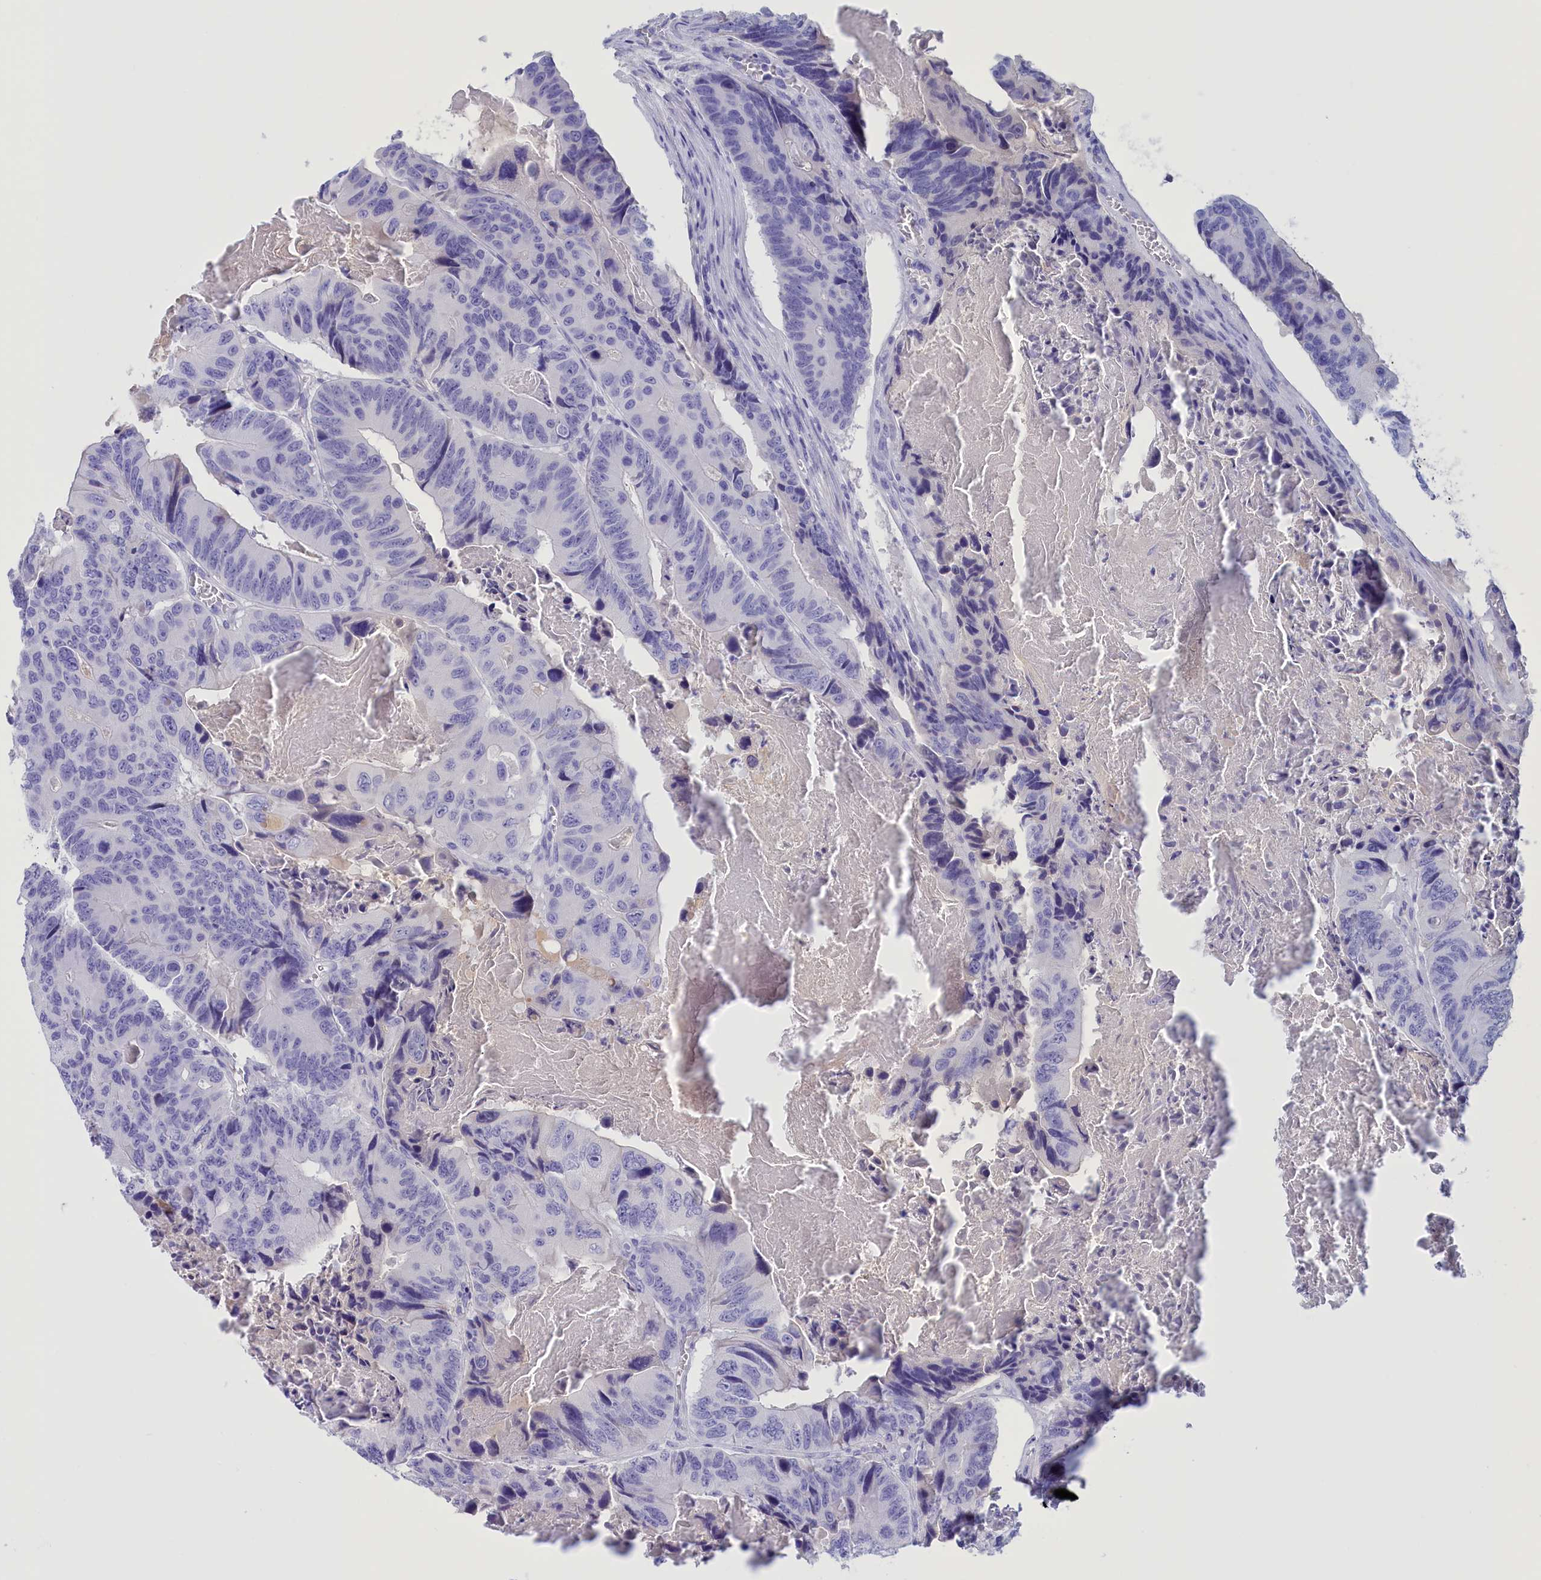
{"staining": {"intensity": "negative", "quantity": "none", "location": "none"}, "tissue": "colorectal cancer", "cell_type": "Tumor cells", "image_type": "cancer", "snomed": [{"axis": "morphology", "description": "Adenocarcinoma, NOS"}, {"axis": "topography", "description": "Colon"}], "caption": "This is an immunohistochemistry image of colorectal cancer. There is no expression in tumor cells.", "gene": "PROK2", "patient": {"sex": "male", "age": 84}}